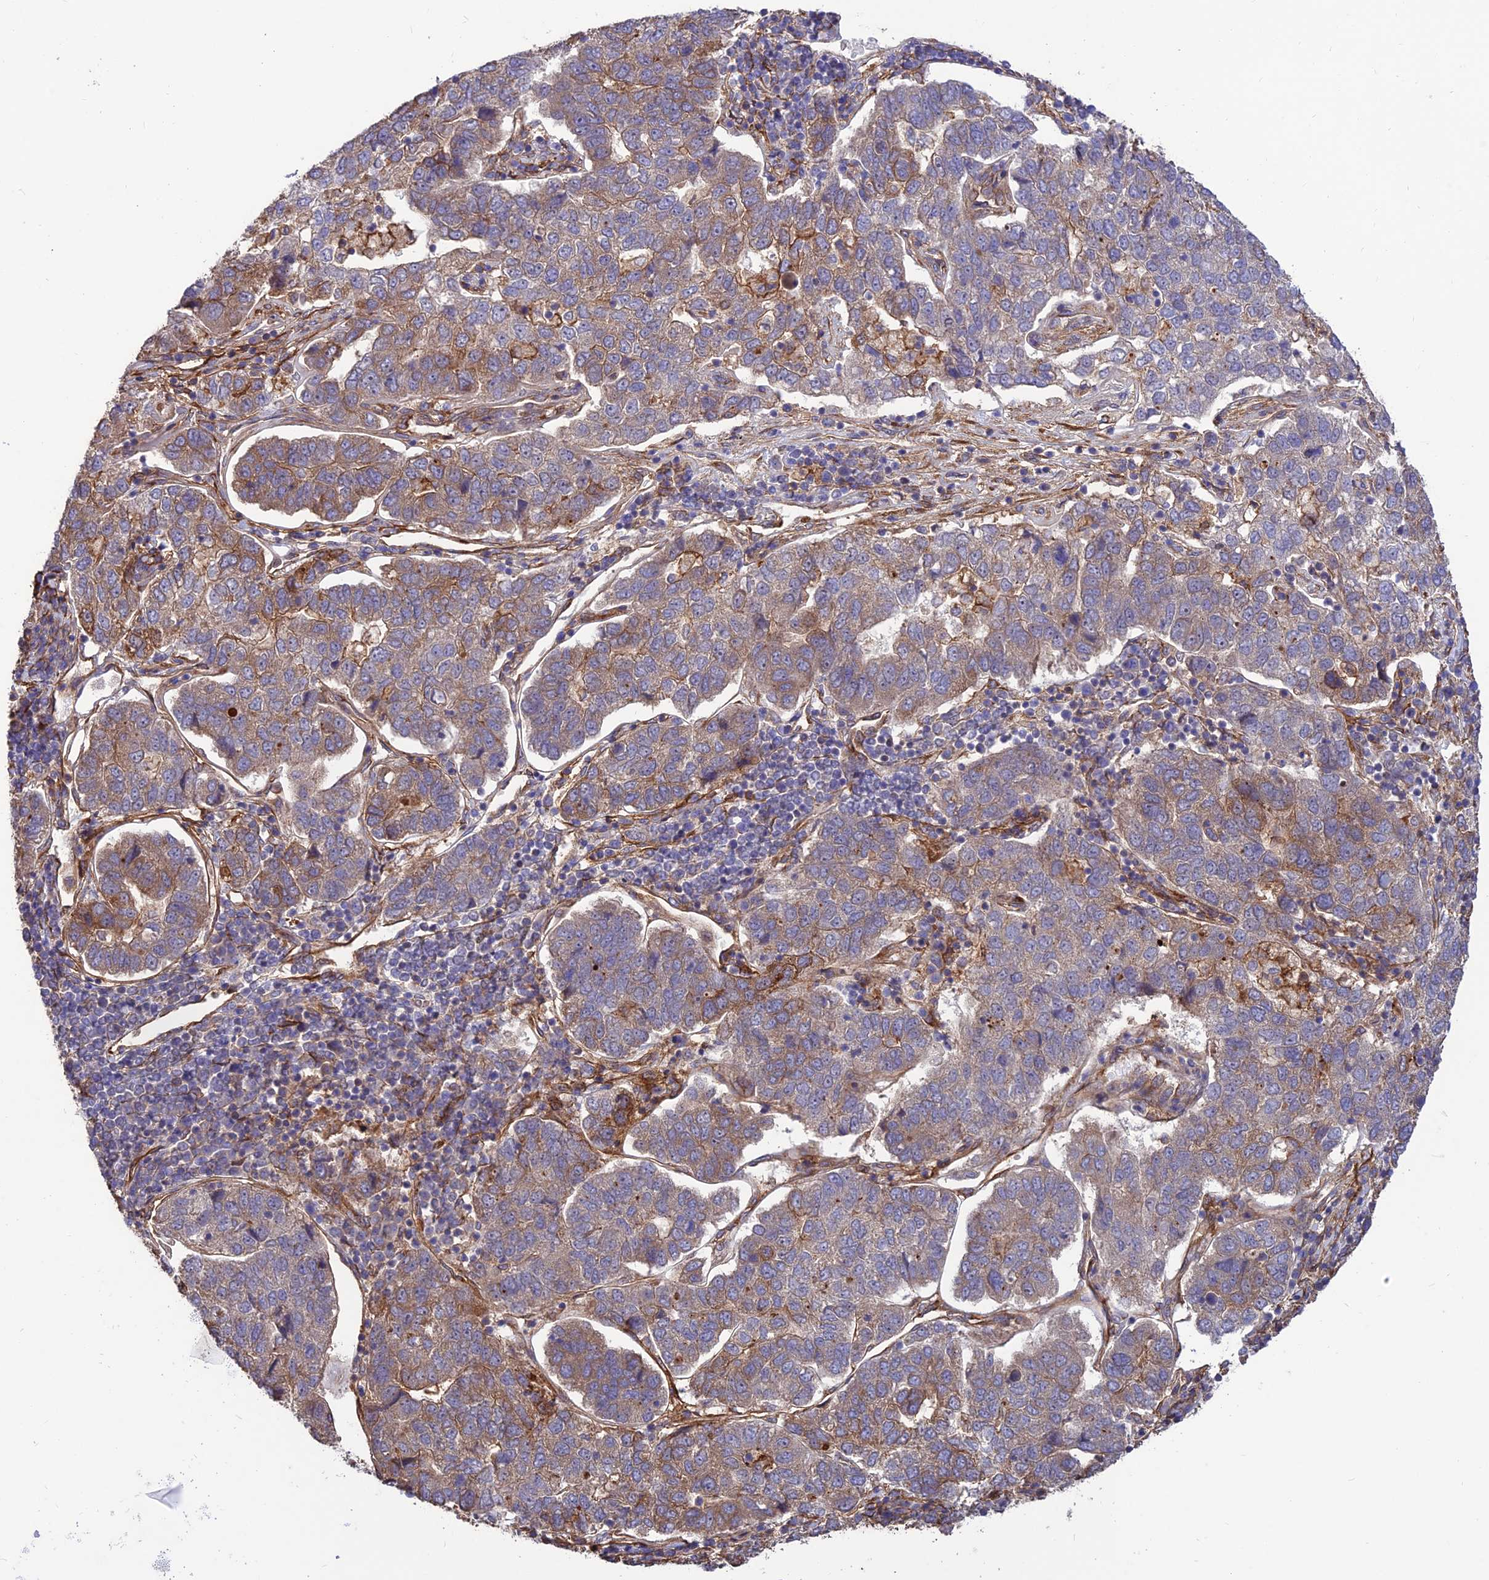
{"staining": {"intensity": "moderate", "quantity": "25%-75%", "location": "cytoplasmic/membranous"}, "tissue": "pancreatic cancer", "cell_type": "Tumor cells", "image_type": "cancer", "snomed": [{"axis": "morphology", "description": "Adenocarcinoma, NOS"}, {"axis": "topography", "description": "Pancreas"}], "caption": "Brown immunohistochemical staining in human pancreatic cancer (adenocarcinoma) shows moderate cytoplasmic/membranous positivity in approximately 25%-75% of tumor cells.", "gene": "CRTAP", "patient": {"sex": "female", "age": 61}}